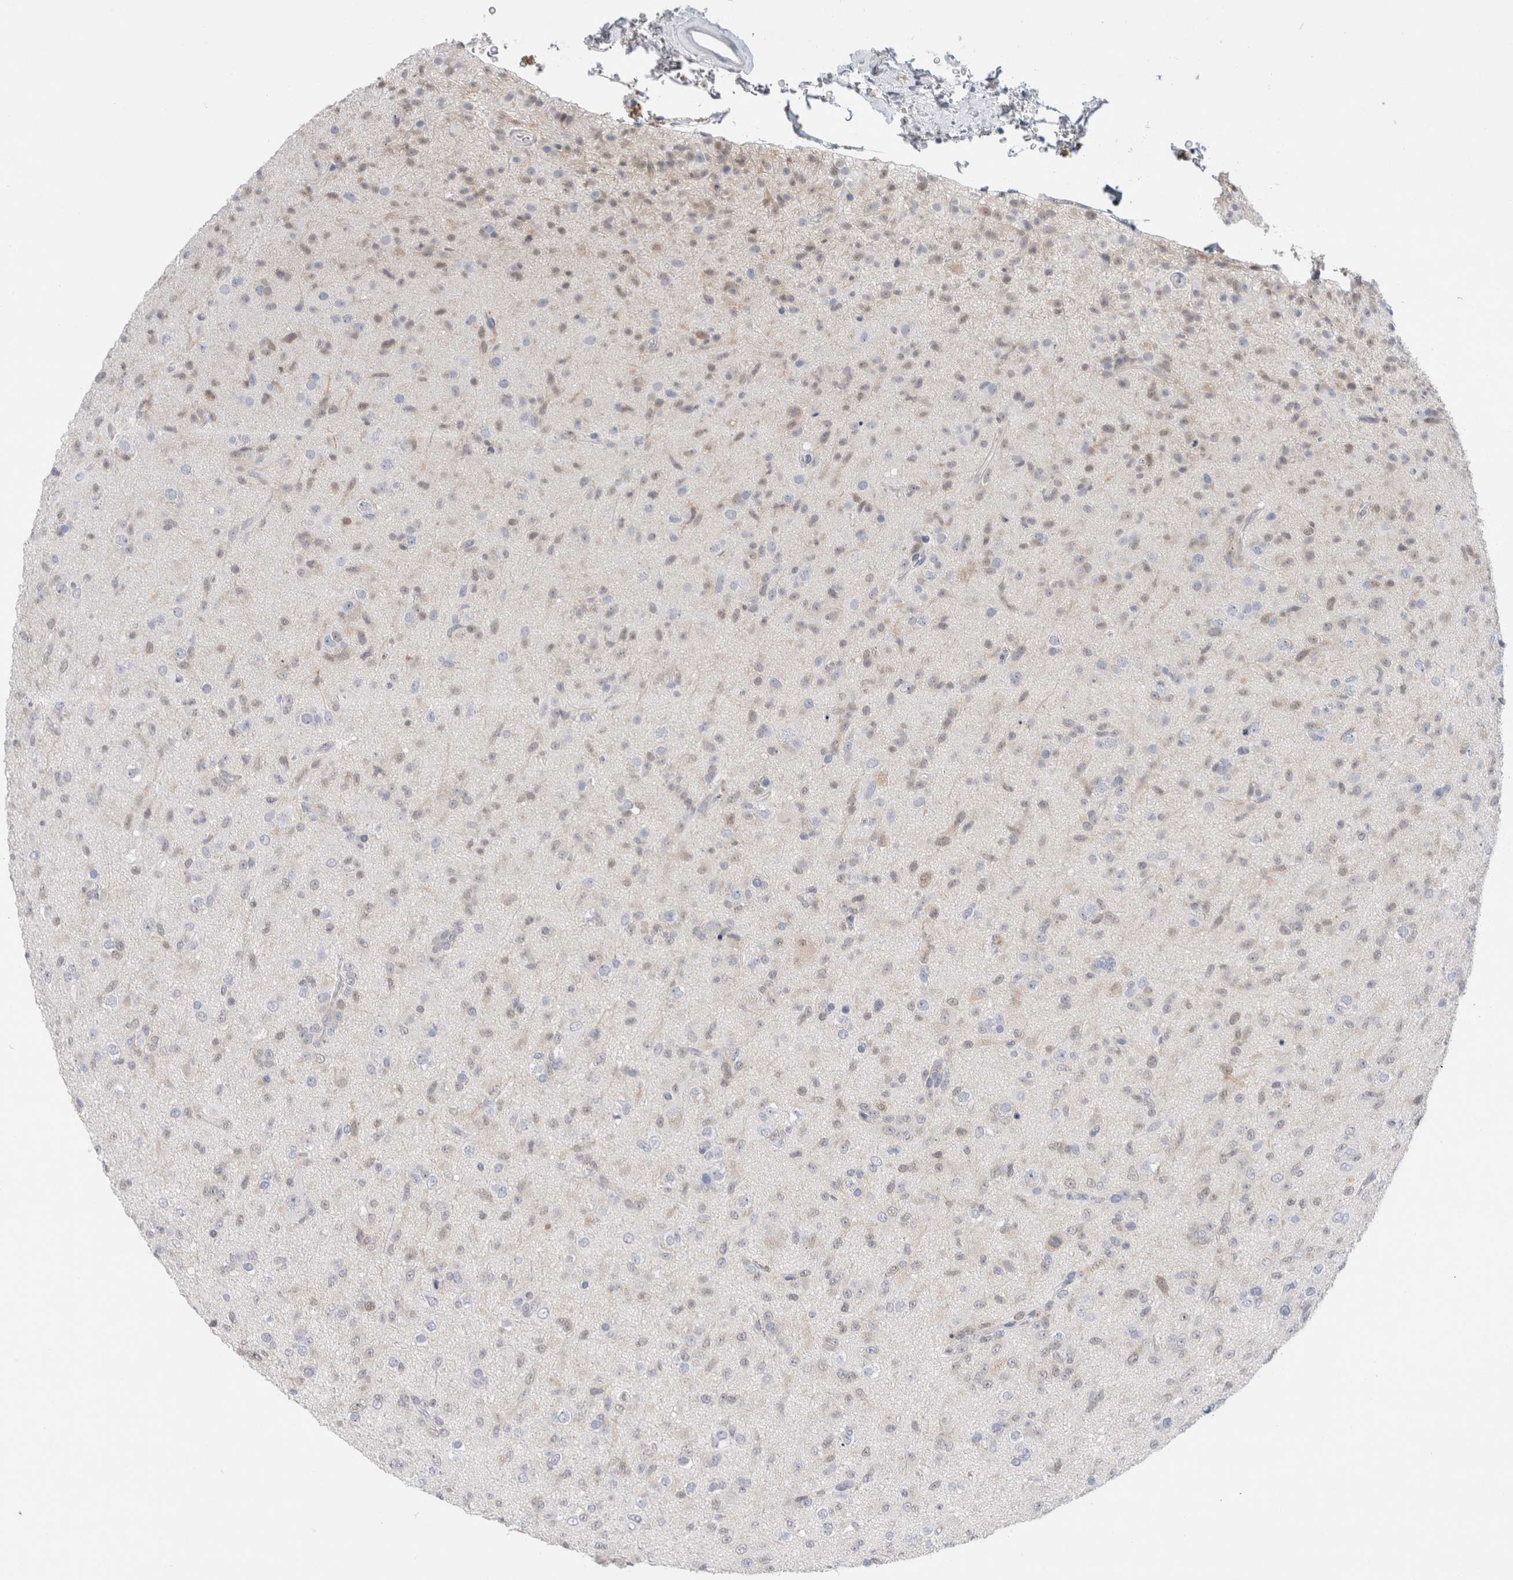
{"staining": {"intensity": "weak", "quantity": "25%-75%", "location": "nuclear"}, "tissue": "glioma", "cell_type": "Tumor cells", "image_type": "cancer", "snomed": [{"axis": "morphology", "description": "Glioma, malignant, Low grade"}, {"axis": "topography", "description": "Brain"}], "caption": "Glioma stained for a protein displays weak nuclear positivity in tumor cells.", "gene": "CASP6", "patient": {"sex": "male", "age": 65}}